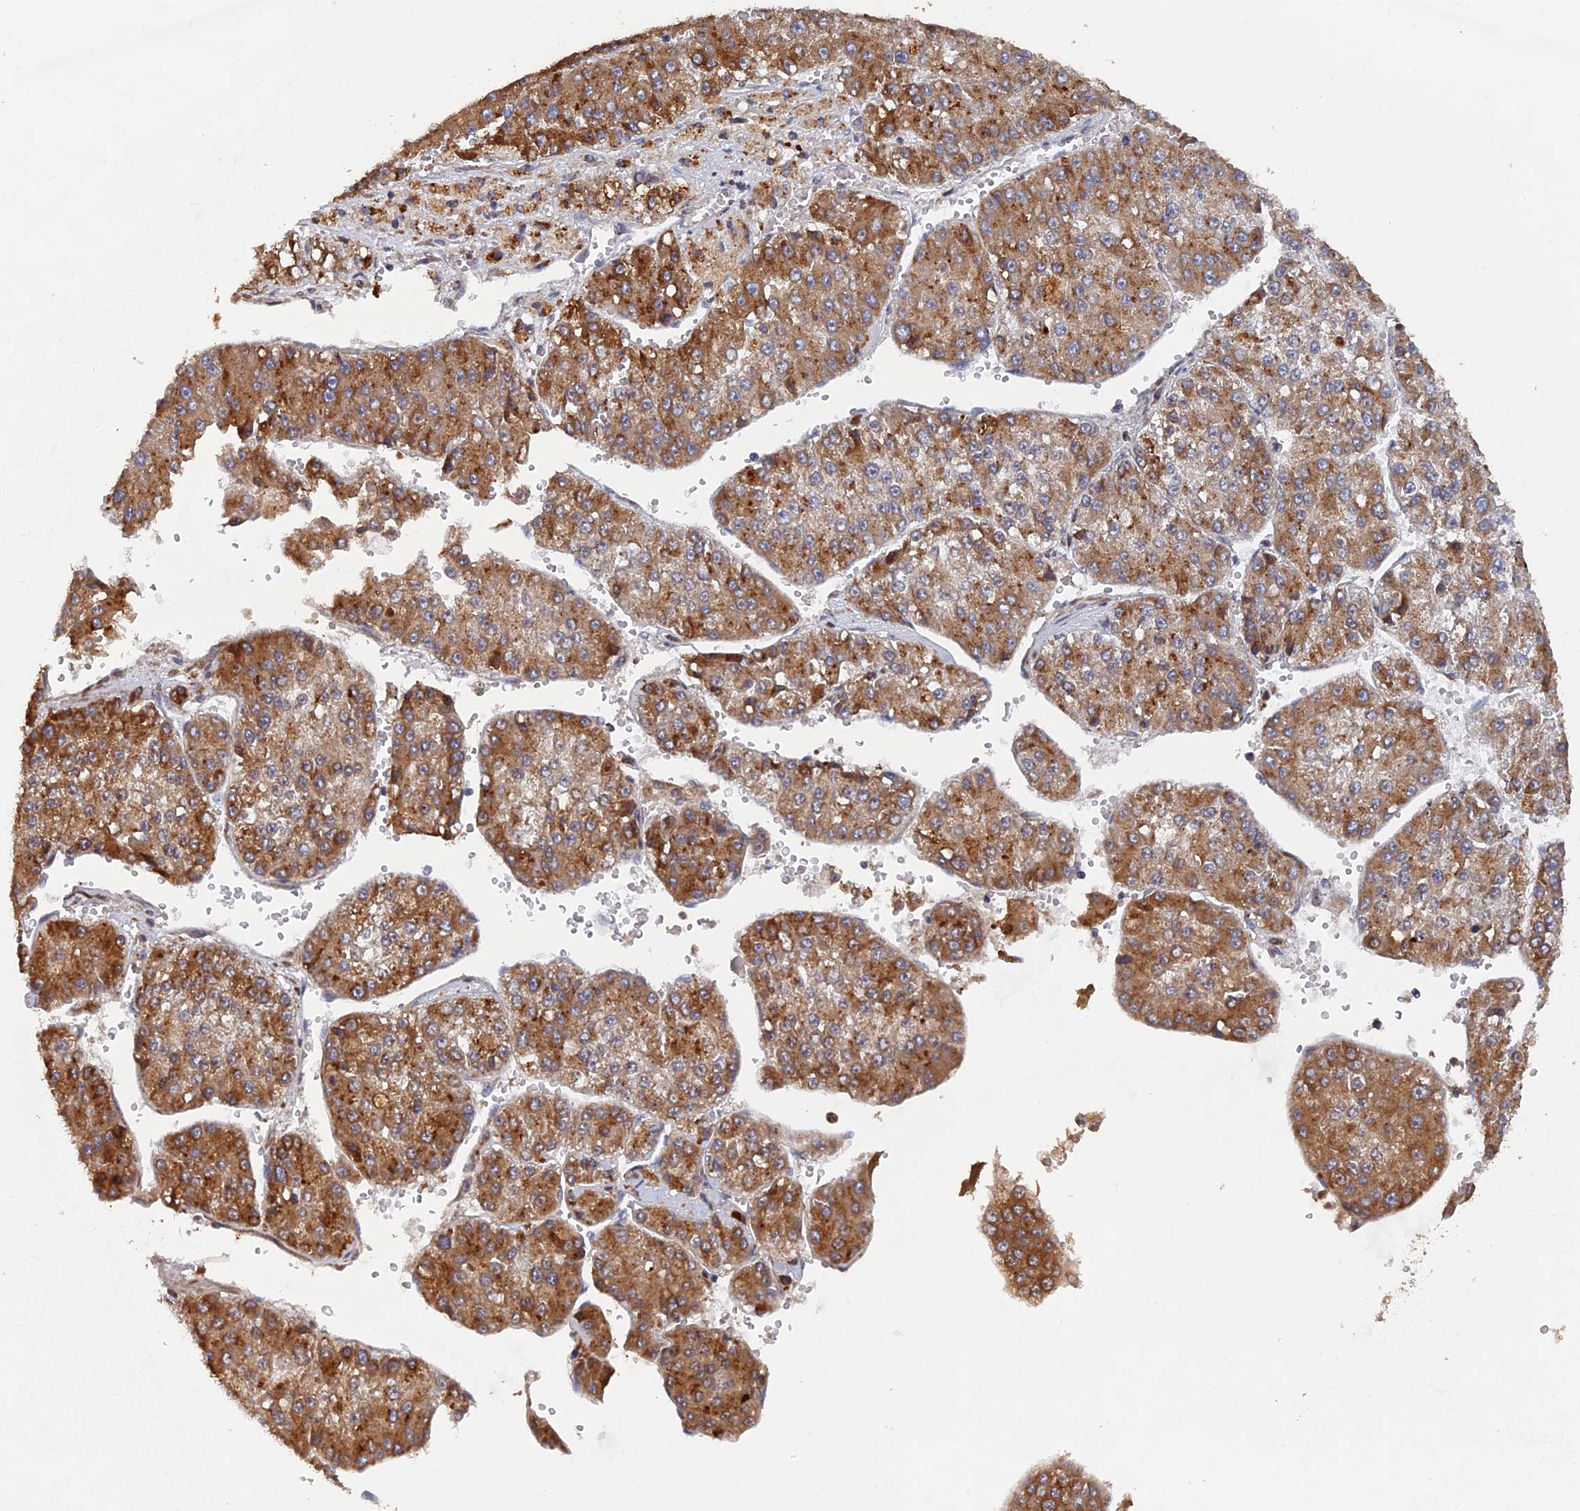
{"staining": {"intensity": "moderate", "quantity": ">75%", "location": "cytoplasmic/membranous"}, "tissue": "liver cancer", "cell_type": "Tumor cells", "image_type": "cancer", "snomed": [{"axis": "morphology", "description": "Carcinoma, Hepatocellular, NOS"}, {"axis": "topography", "description": "Liver"}], "caption": "Immunohistochemical staining of human hepatocellular carcinoma (liver) demonstrates moderate cytoplasmic/membranous protein staining in about >75% of tumor cells. The protein is stained brown, and the nuclei are stained in blue (DAB (3,3'-diaminobenzidine) IHC with brightfield microscopy, high magnification).", "gene": "VPS37C", "patient": {"sex": "female", "age": 73}}